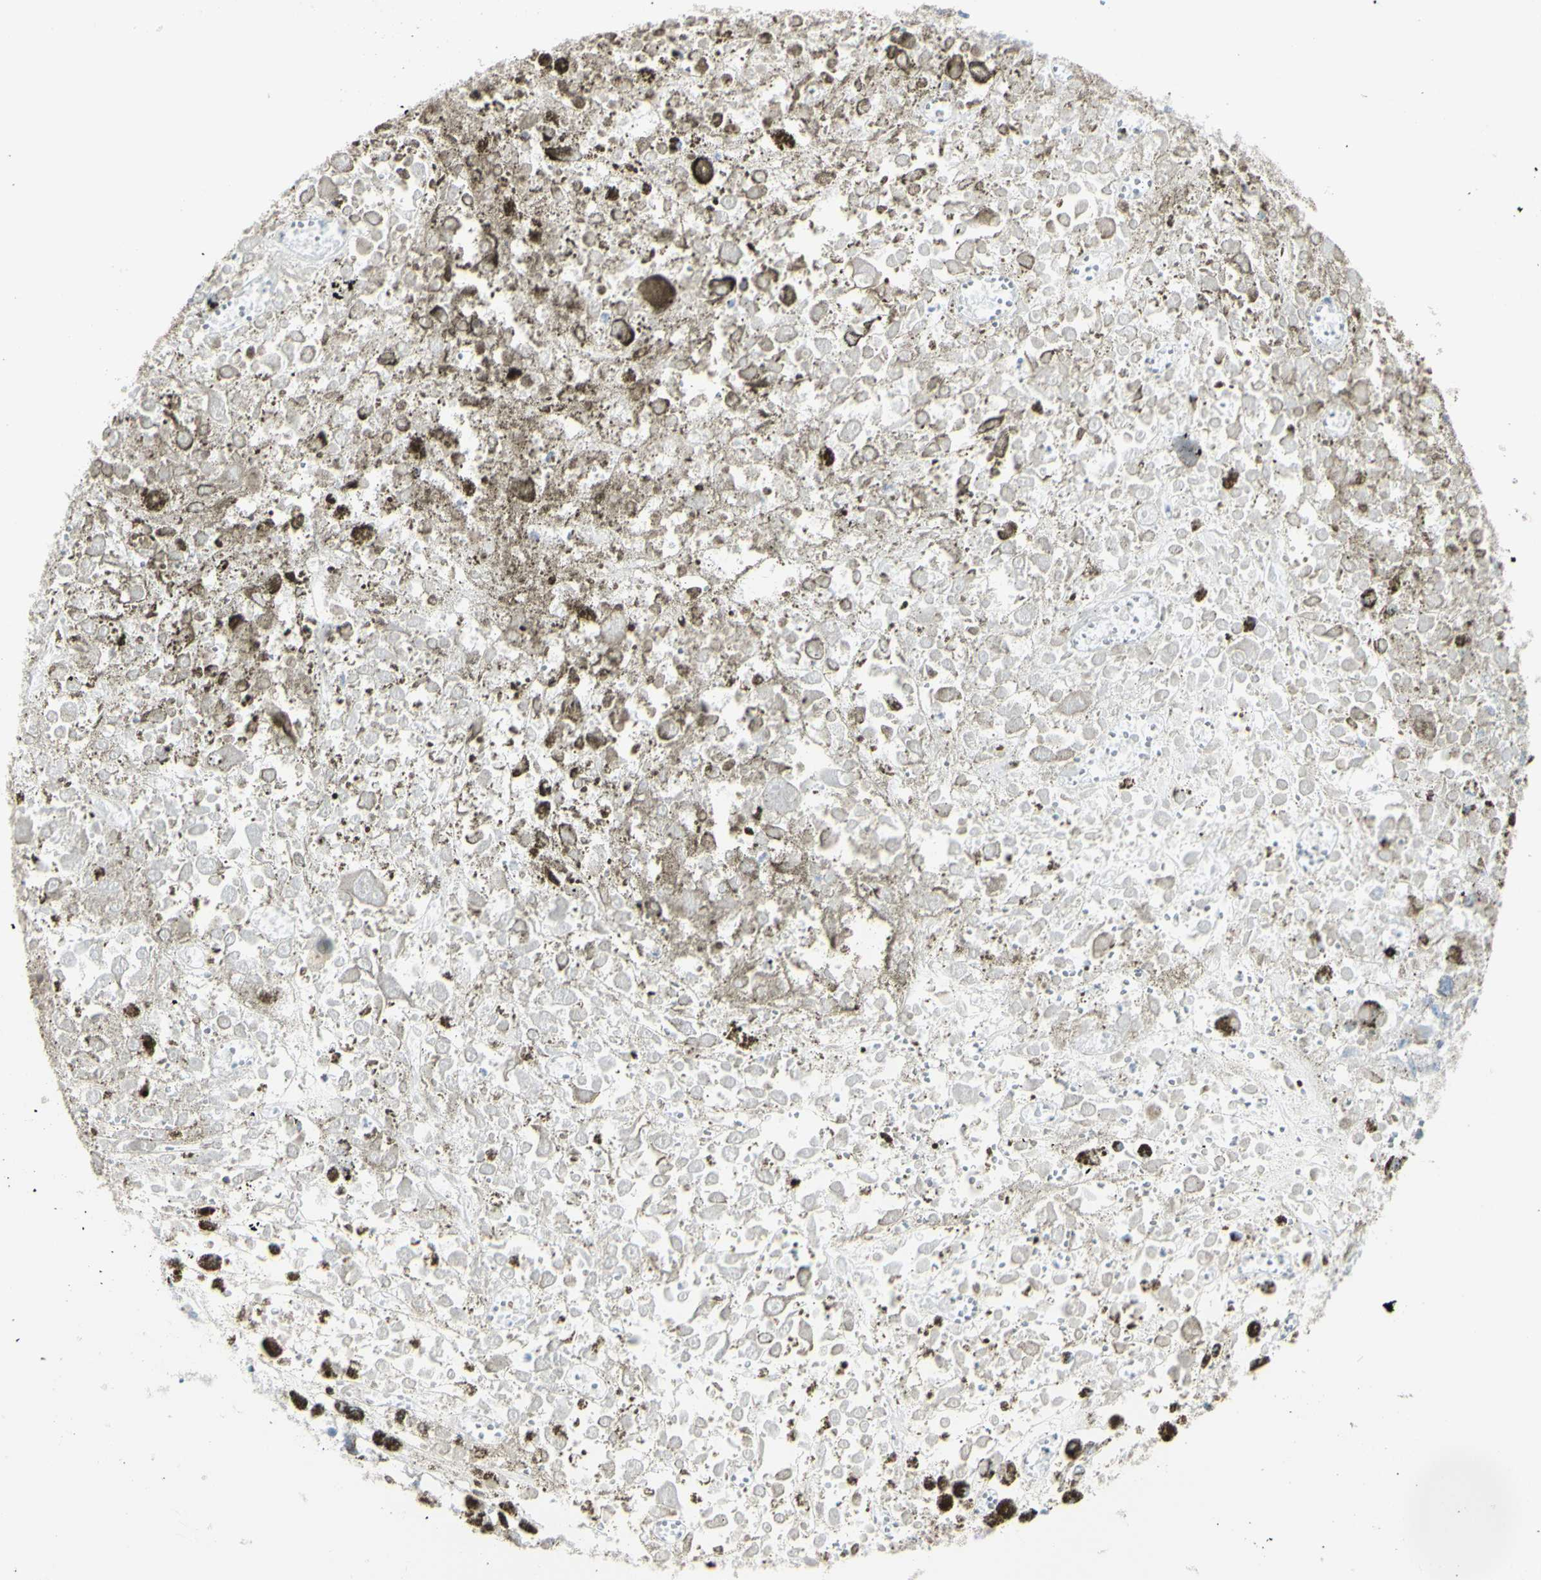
{"staining": {"intensity": "negative", "quantity": "none", "location": "none"}, "tissue": "melanoma", "cell_type": "Tumor cells", "image_type": "cancer", "snomed": [{"axis": "morphology", "description": "Malignant melanoma, Metastatic site"}, {"axis": "topography", "description": "Lymph node"}], "caption": "This micrograph is of melanoma stained with immunohistochemistry to label a protein in brown with the nuclei are counter-stained blue. There is no expression in tumor cells.", "gene": "CD247", "patient": {"sex": "male", "age": 59}}